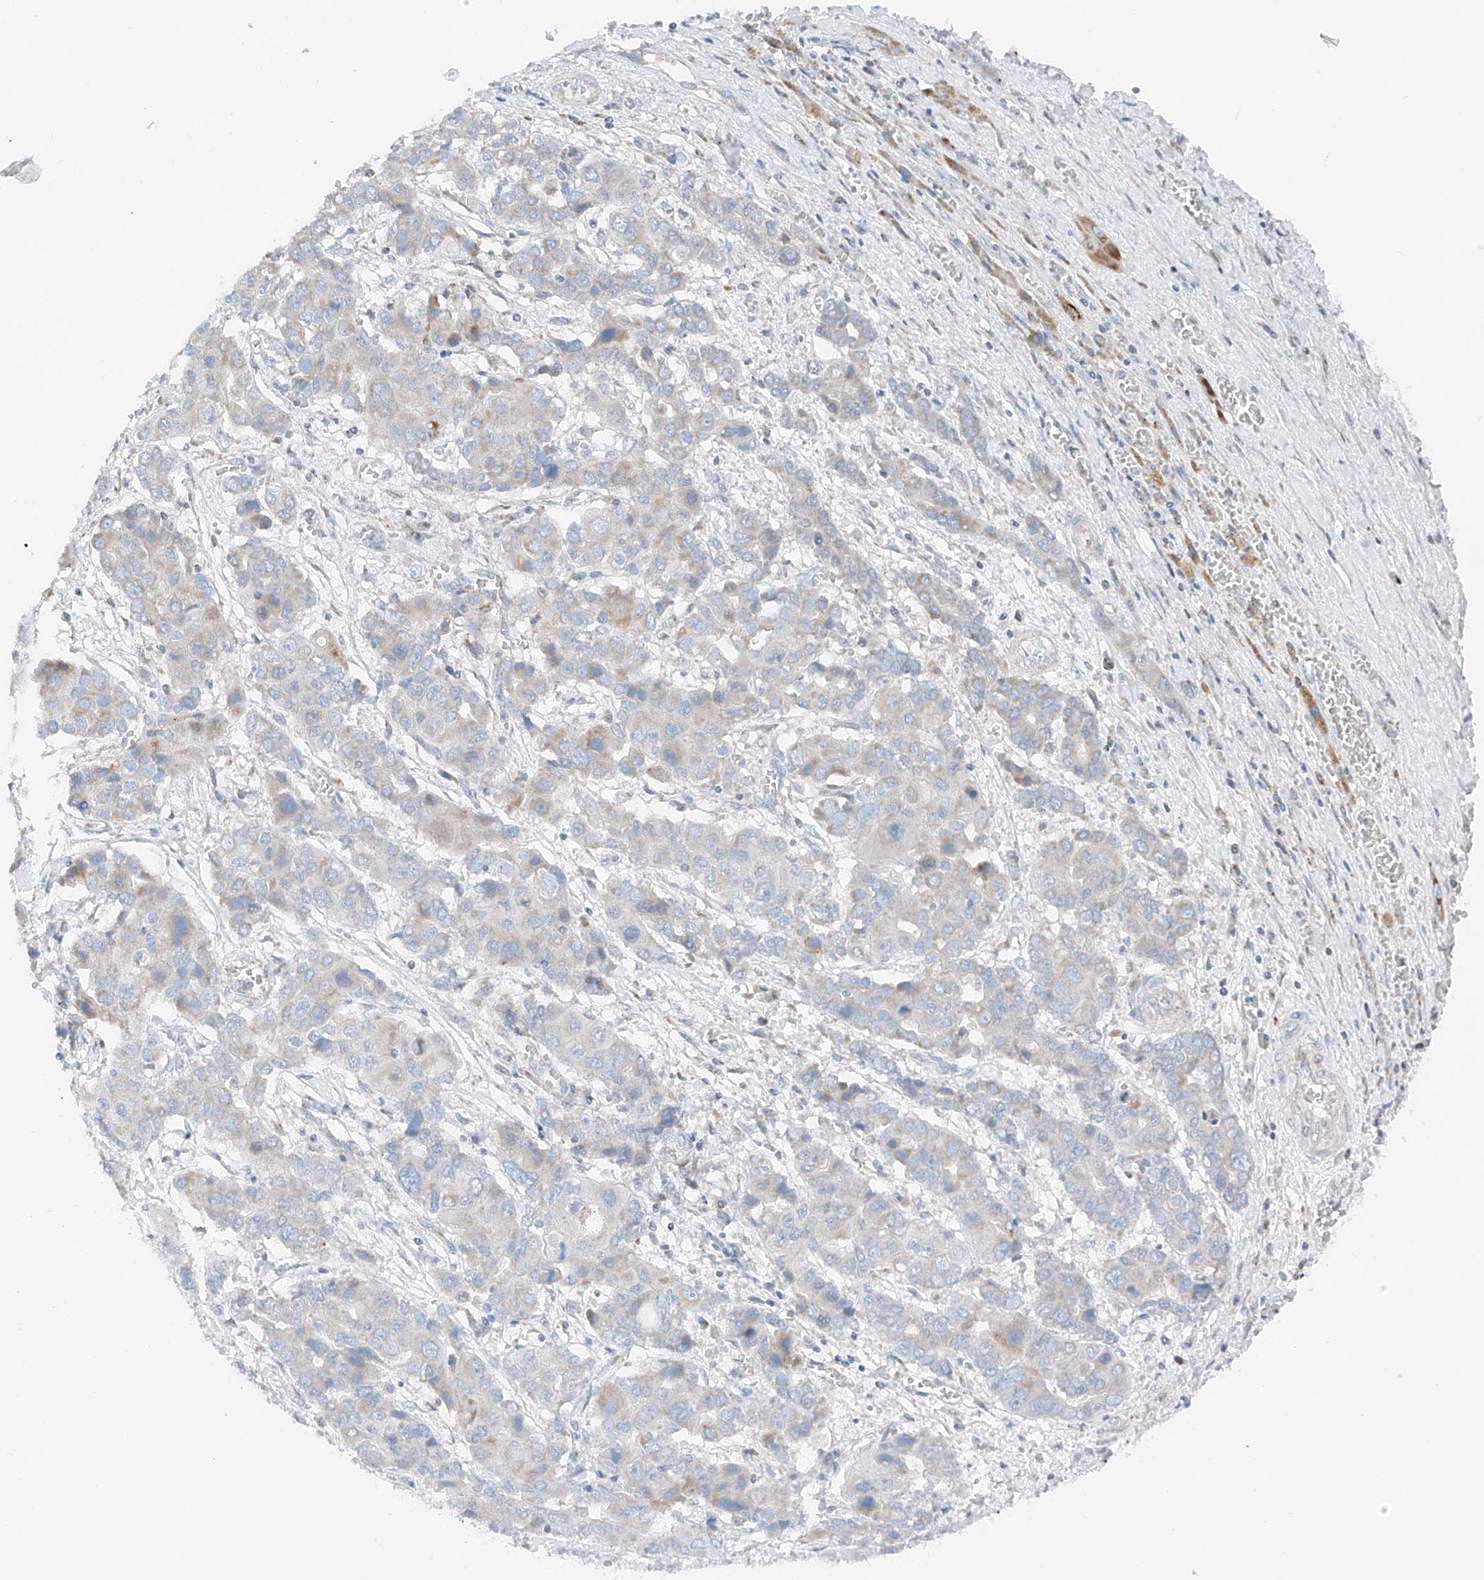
{"staining": {"intensity": "weak", "quantity": "<25%", "location": "cytoplasmic/membranous"}, "tissue": "liver cancer", "cell_type": "Tumor cells", "image_type": "cancer", "snomed": [{"axis": "morphology", "description": "Cholangiocarcinoma"}, {"axis": "topography", "description": "Liver"}], "caption": "The IHC histopathology image has no significant staining in tumor cells of liver cholangiocarcinoma tissue.", "gene": "MRAP", "patient": {"sex": "male", "age": 67}}